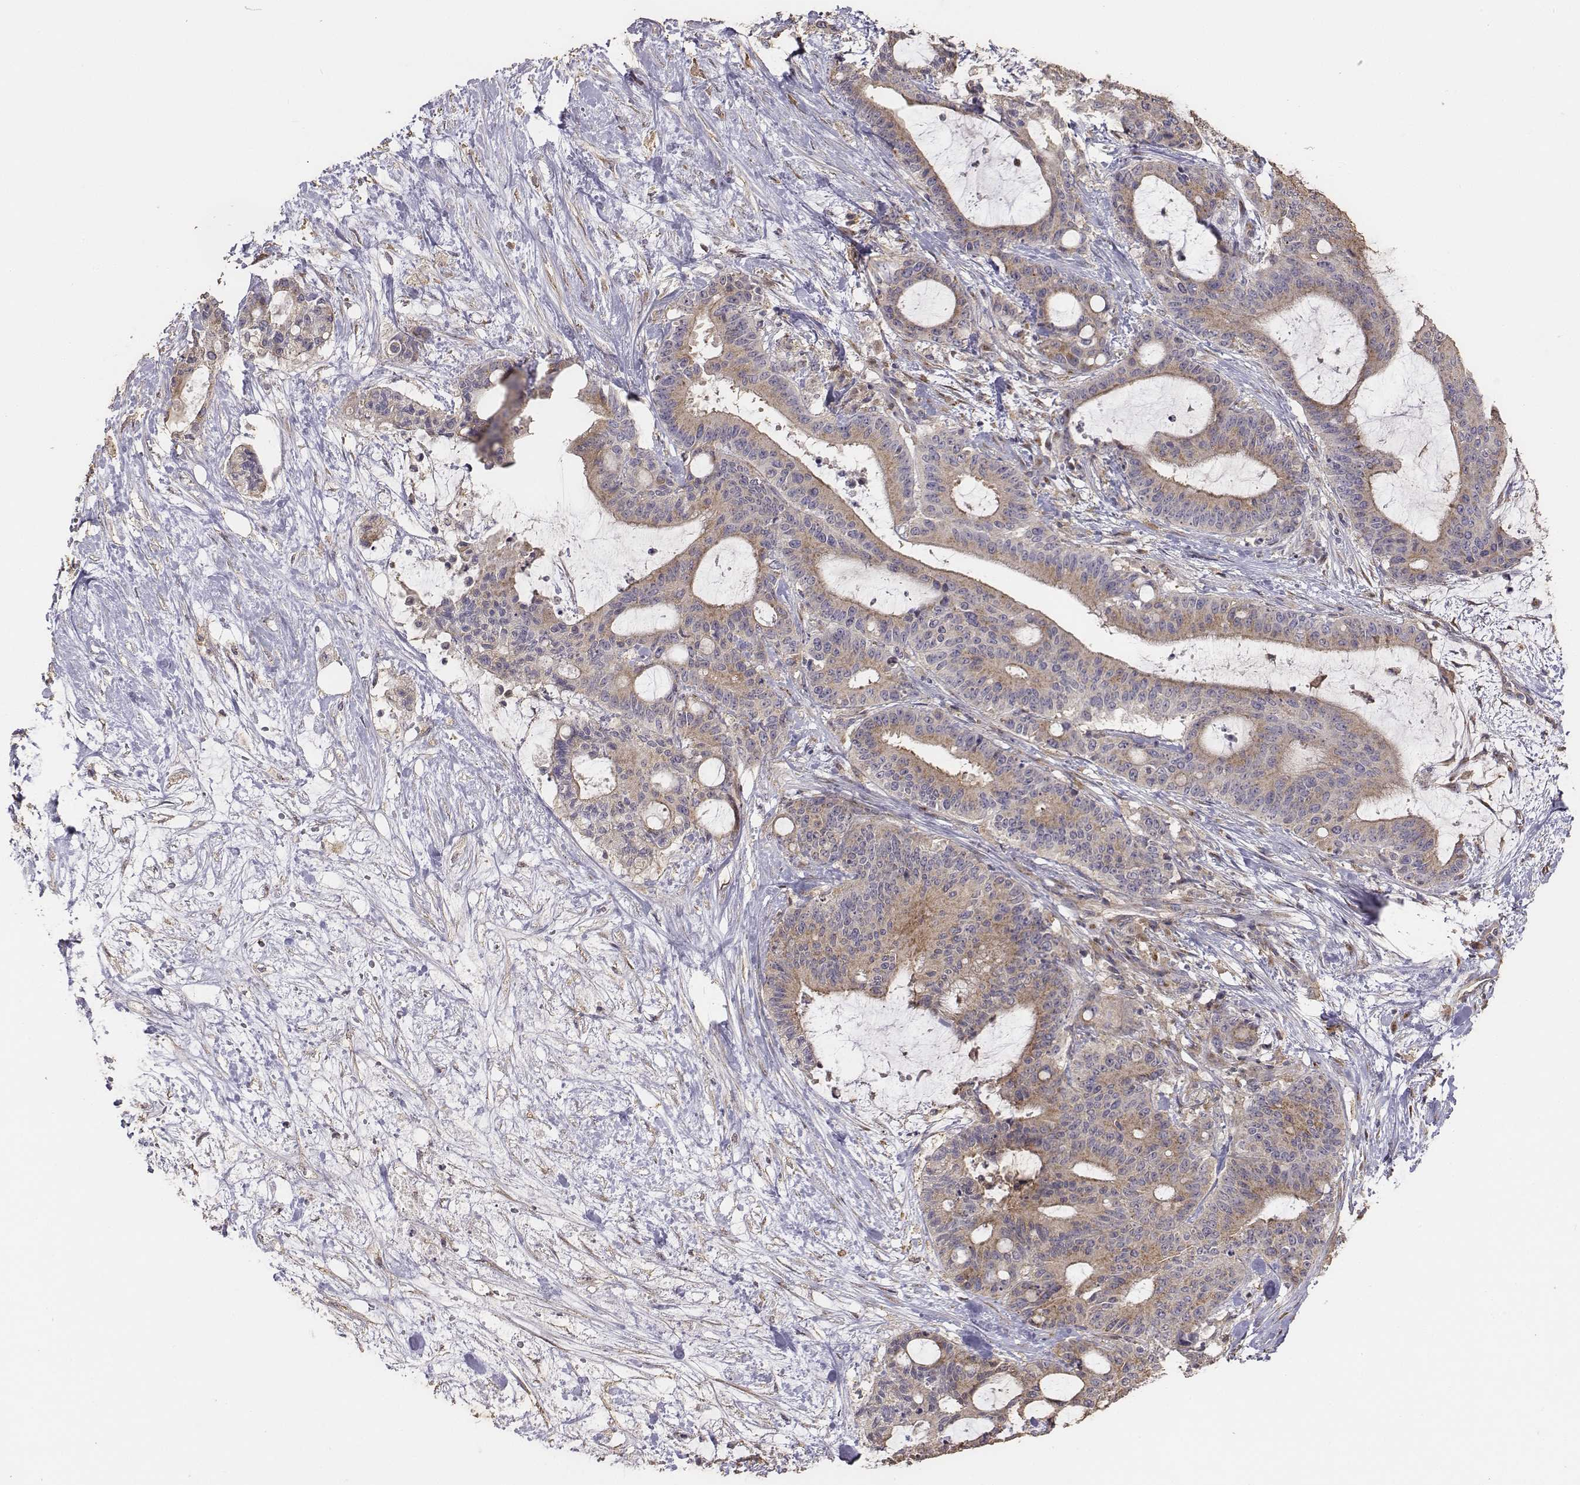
{"staining": {"intensity": "weak", "quantity": ">75%", "location": "cytoplasmic/membranous"}, "tissue": "liver cancer", "cell_type": "Tumor cells", "image_type": "cancer", "snomed": [{"axis": "morphology", "description": "Cholangiocarcinoma"}, {"axis": "topography", "description": "Liver"}], "caption": "Human liver cancer (cholangiocarcinoma) stained with a protein marker exhibits weak staining in tumor cells.", "gene": "AP1B1", "patient": {"sex": "female", "age": 73}}